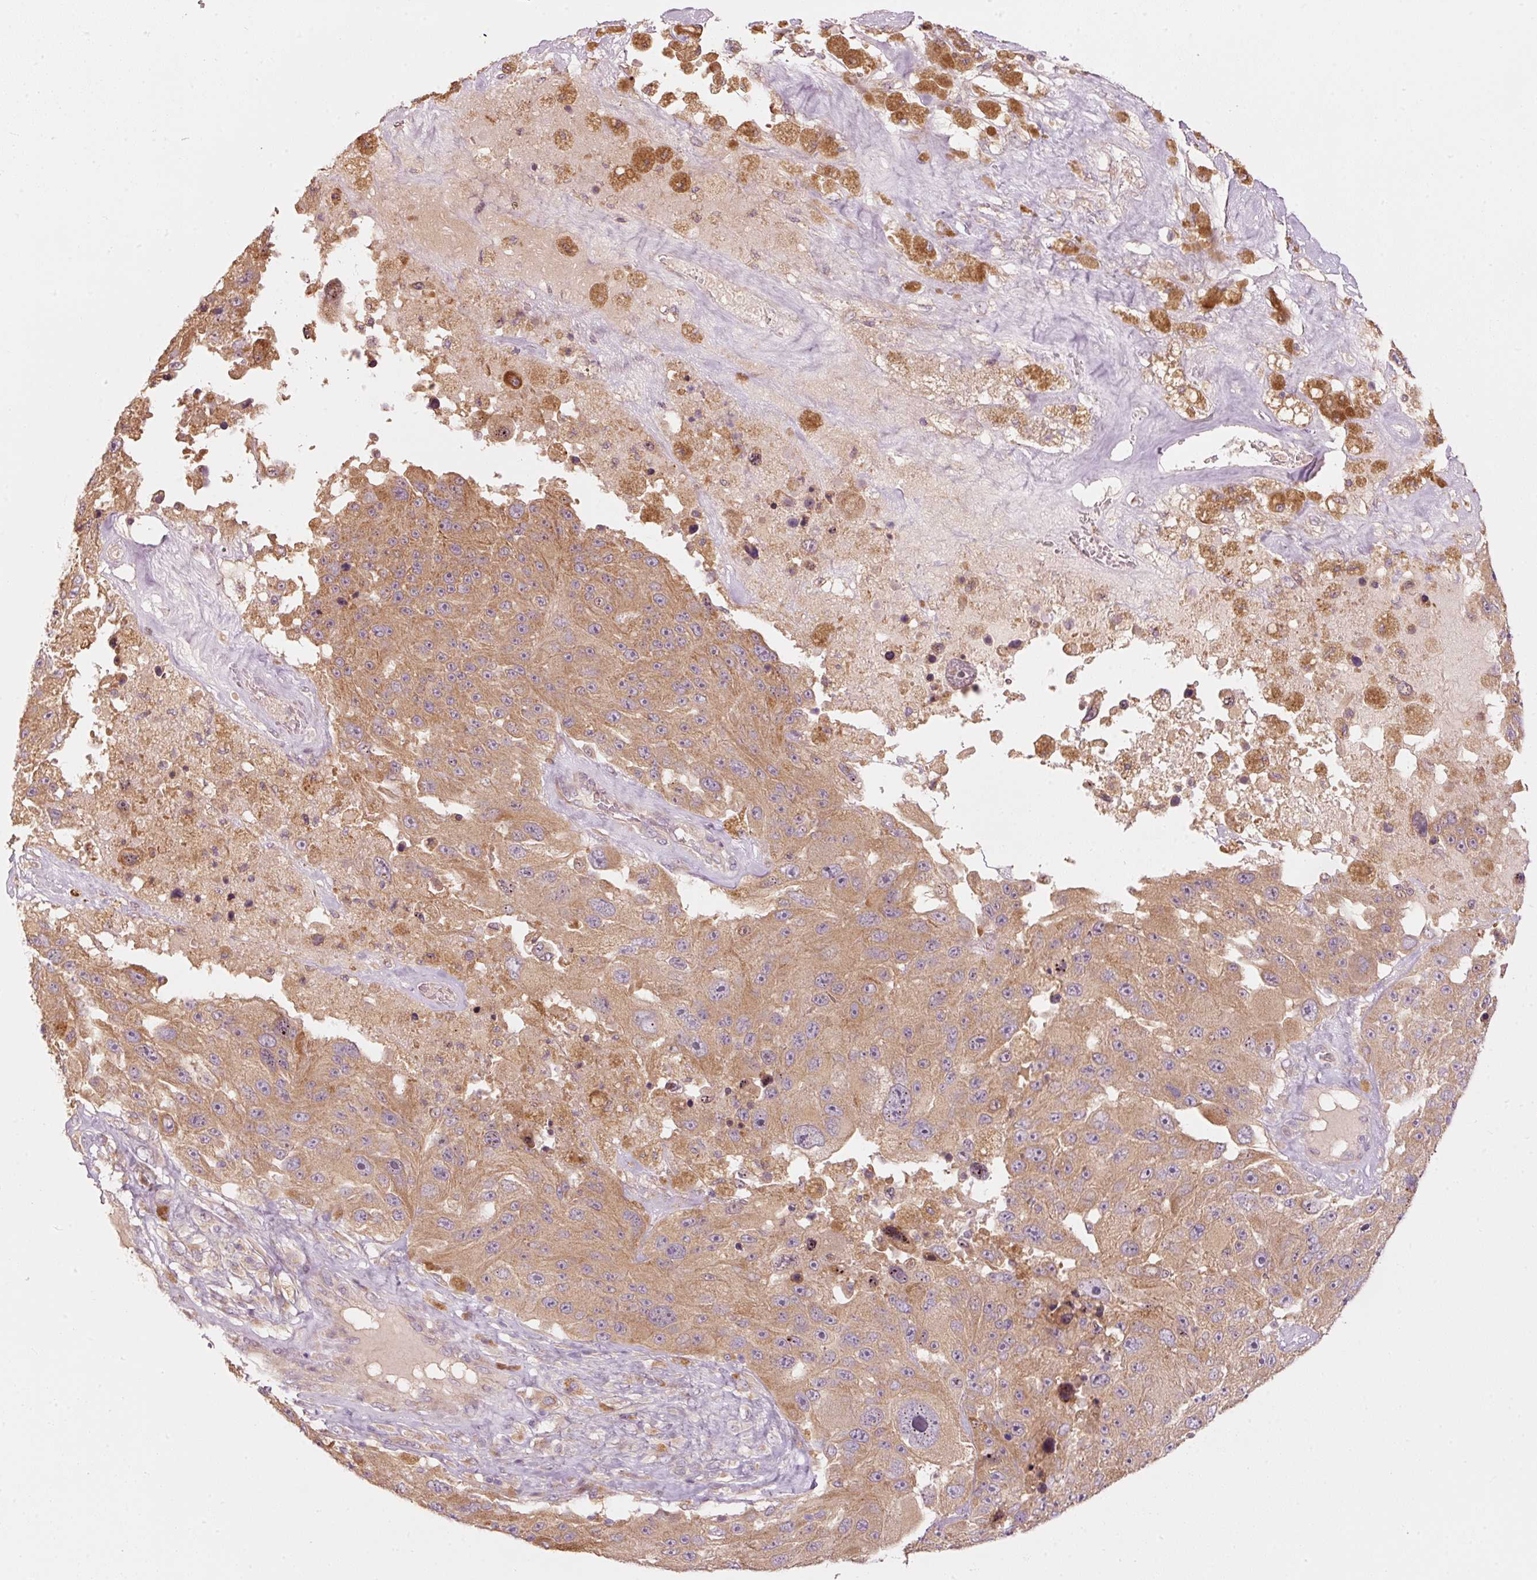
{"staining": {"intensity": "moderate", "quantity": ">75%", "location": "cytoplasmic/membranous"}, "tissue": "melanoma", "cell_type": "Tumor cells", "image_type": "cancer", "snomed": [{"axis": "morphology", "description": "Malignant melanoma, Metastatic site"}, {"axis": "topography", "description": "Lymph node"}], "caption": "This photomicrograph shows immunohistochemistry staining of human melanoma, with medium moderate cytoplasmic/membranous staining in approximately >75% of tumor cells.", "gene": "MAP10", "patient": {"sex": "male", "age": 62}}